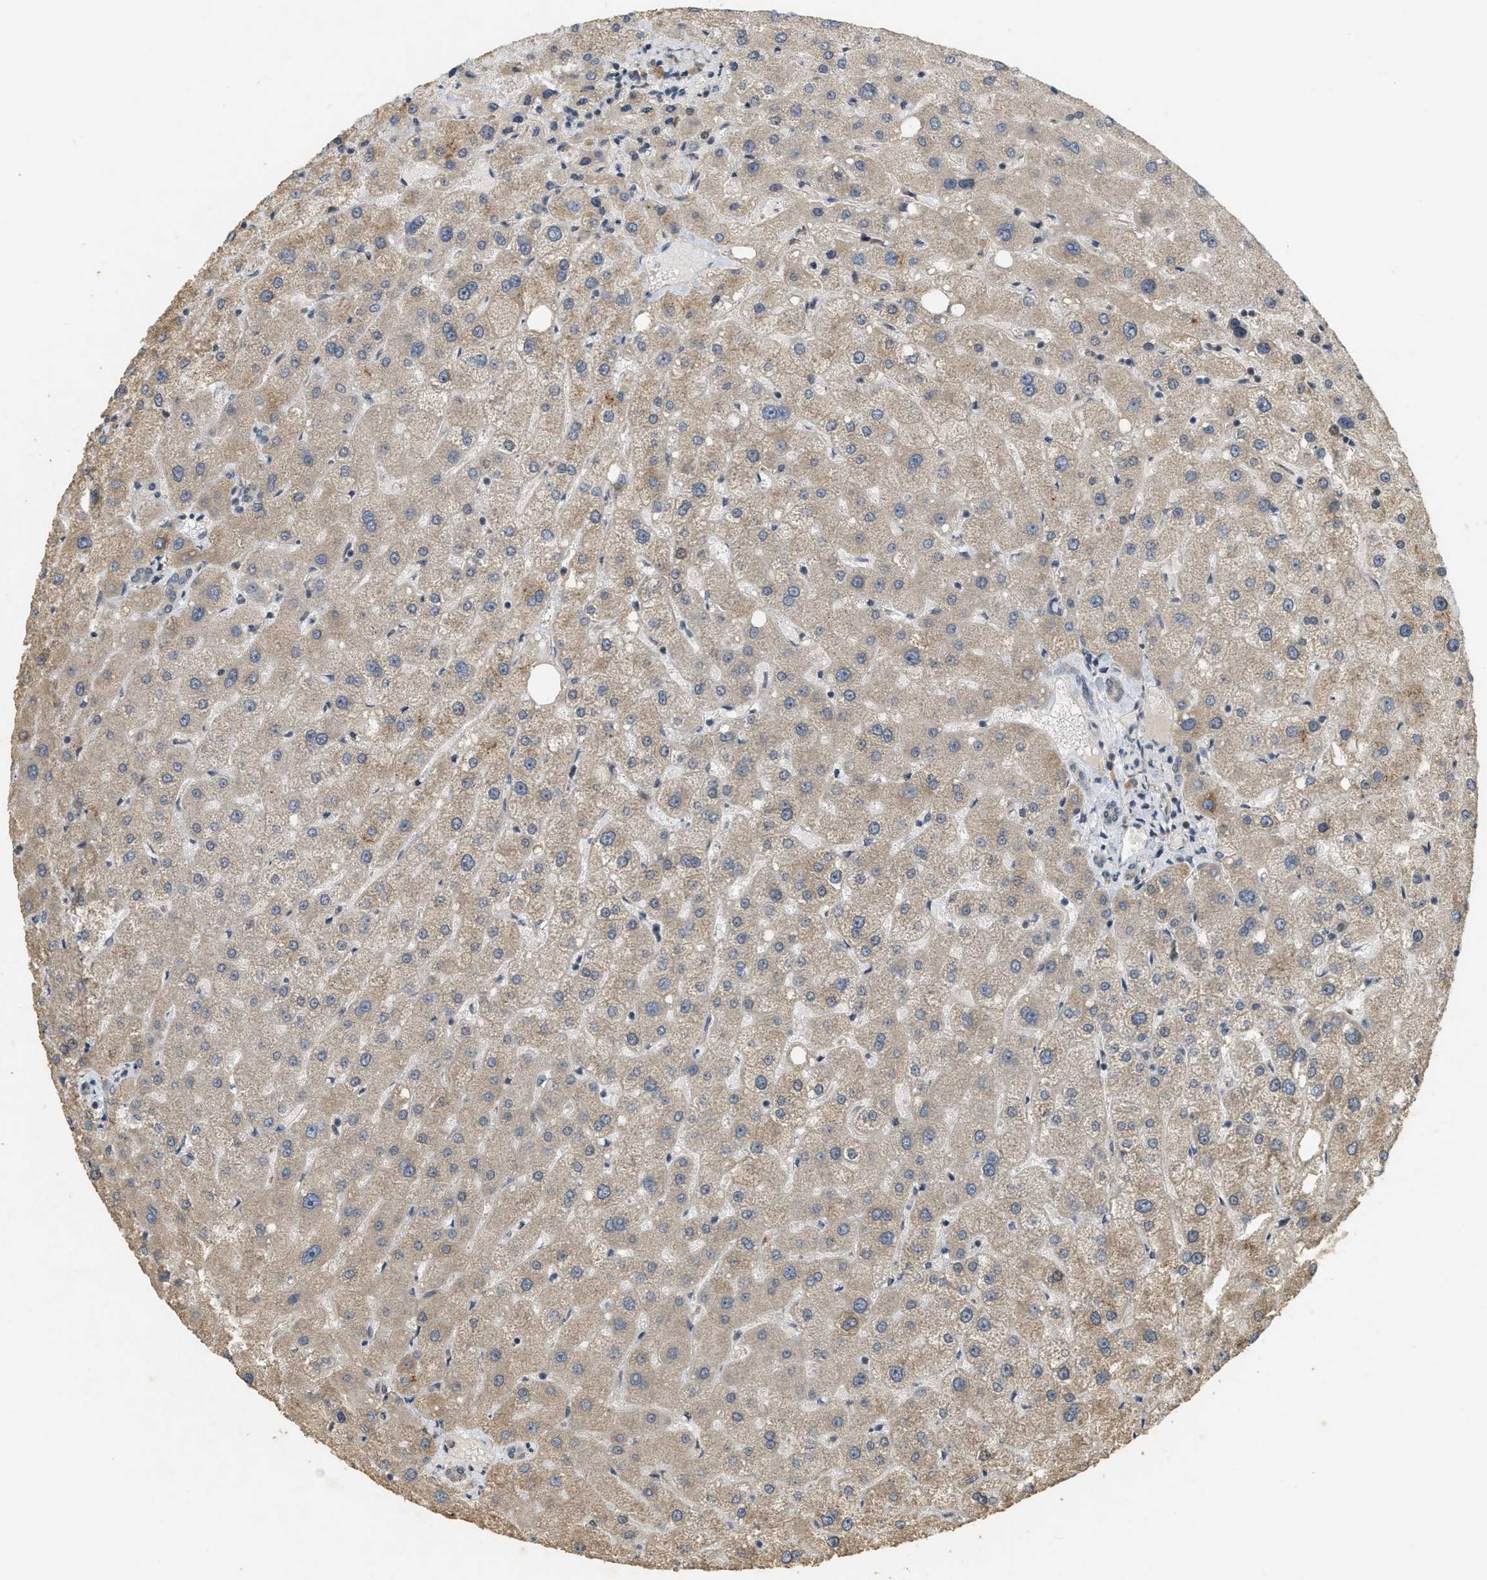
{"staining": {"intensity": "negative", "quantity": "none", "location": "none"}, "tissue": "liver", "cell_type": "Cholangiocytes", "image_type": "normal", "snomed": [{"axis": "morphology", "description": "Normal tissue, NOS"}, {"axis": "topography", "description": "Liver"}], "caption": "Cholangiocytes are negative for protein expression in unremarkable human liver. (DAB (3,3'-diaminobenzidine) IHC visualized using brightfield microscopy, high magnification).", "gene": "PRKD1", "patient": {"sex": "male", "age": 73}}